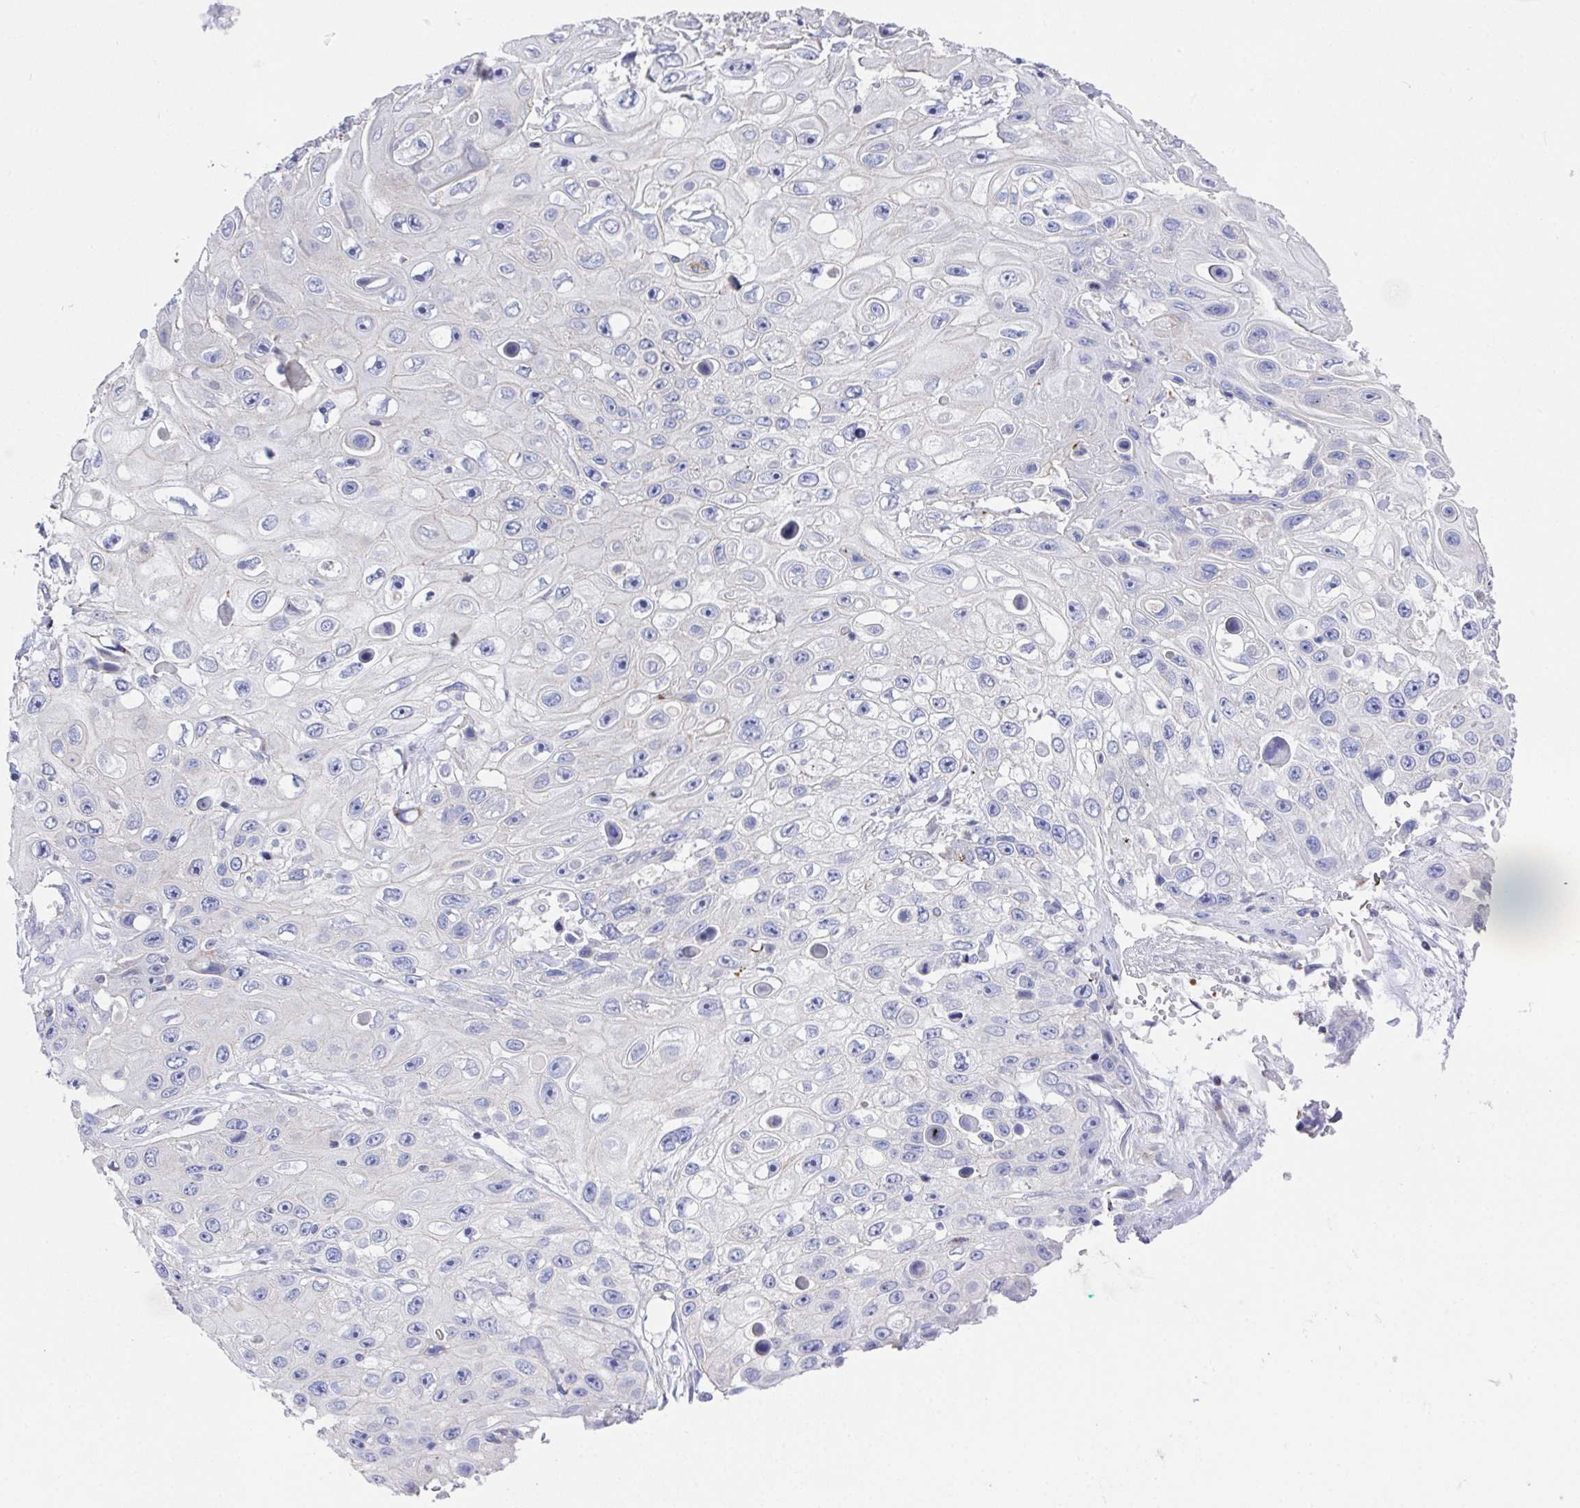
{"staining": {"intensity": "negative", "quantity": "none", "location": "none"}, "tissue": "skin cancer", "cell_type": "Tumor cells", "image_type": "cancer", "snomed": [{"axis": "morphology", "description": "Squamous cell carcinoma, NOS"}, {"axis": "topography", "description": "Skin"}], "caption": "Protein analysis of skin cancer demonstrates no significant expression in tumor cells.", "gene": "PRG3", "patient": {"sex": "male", "age": 82}}